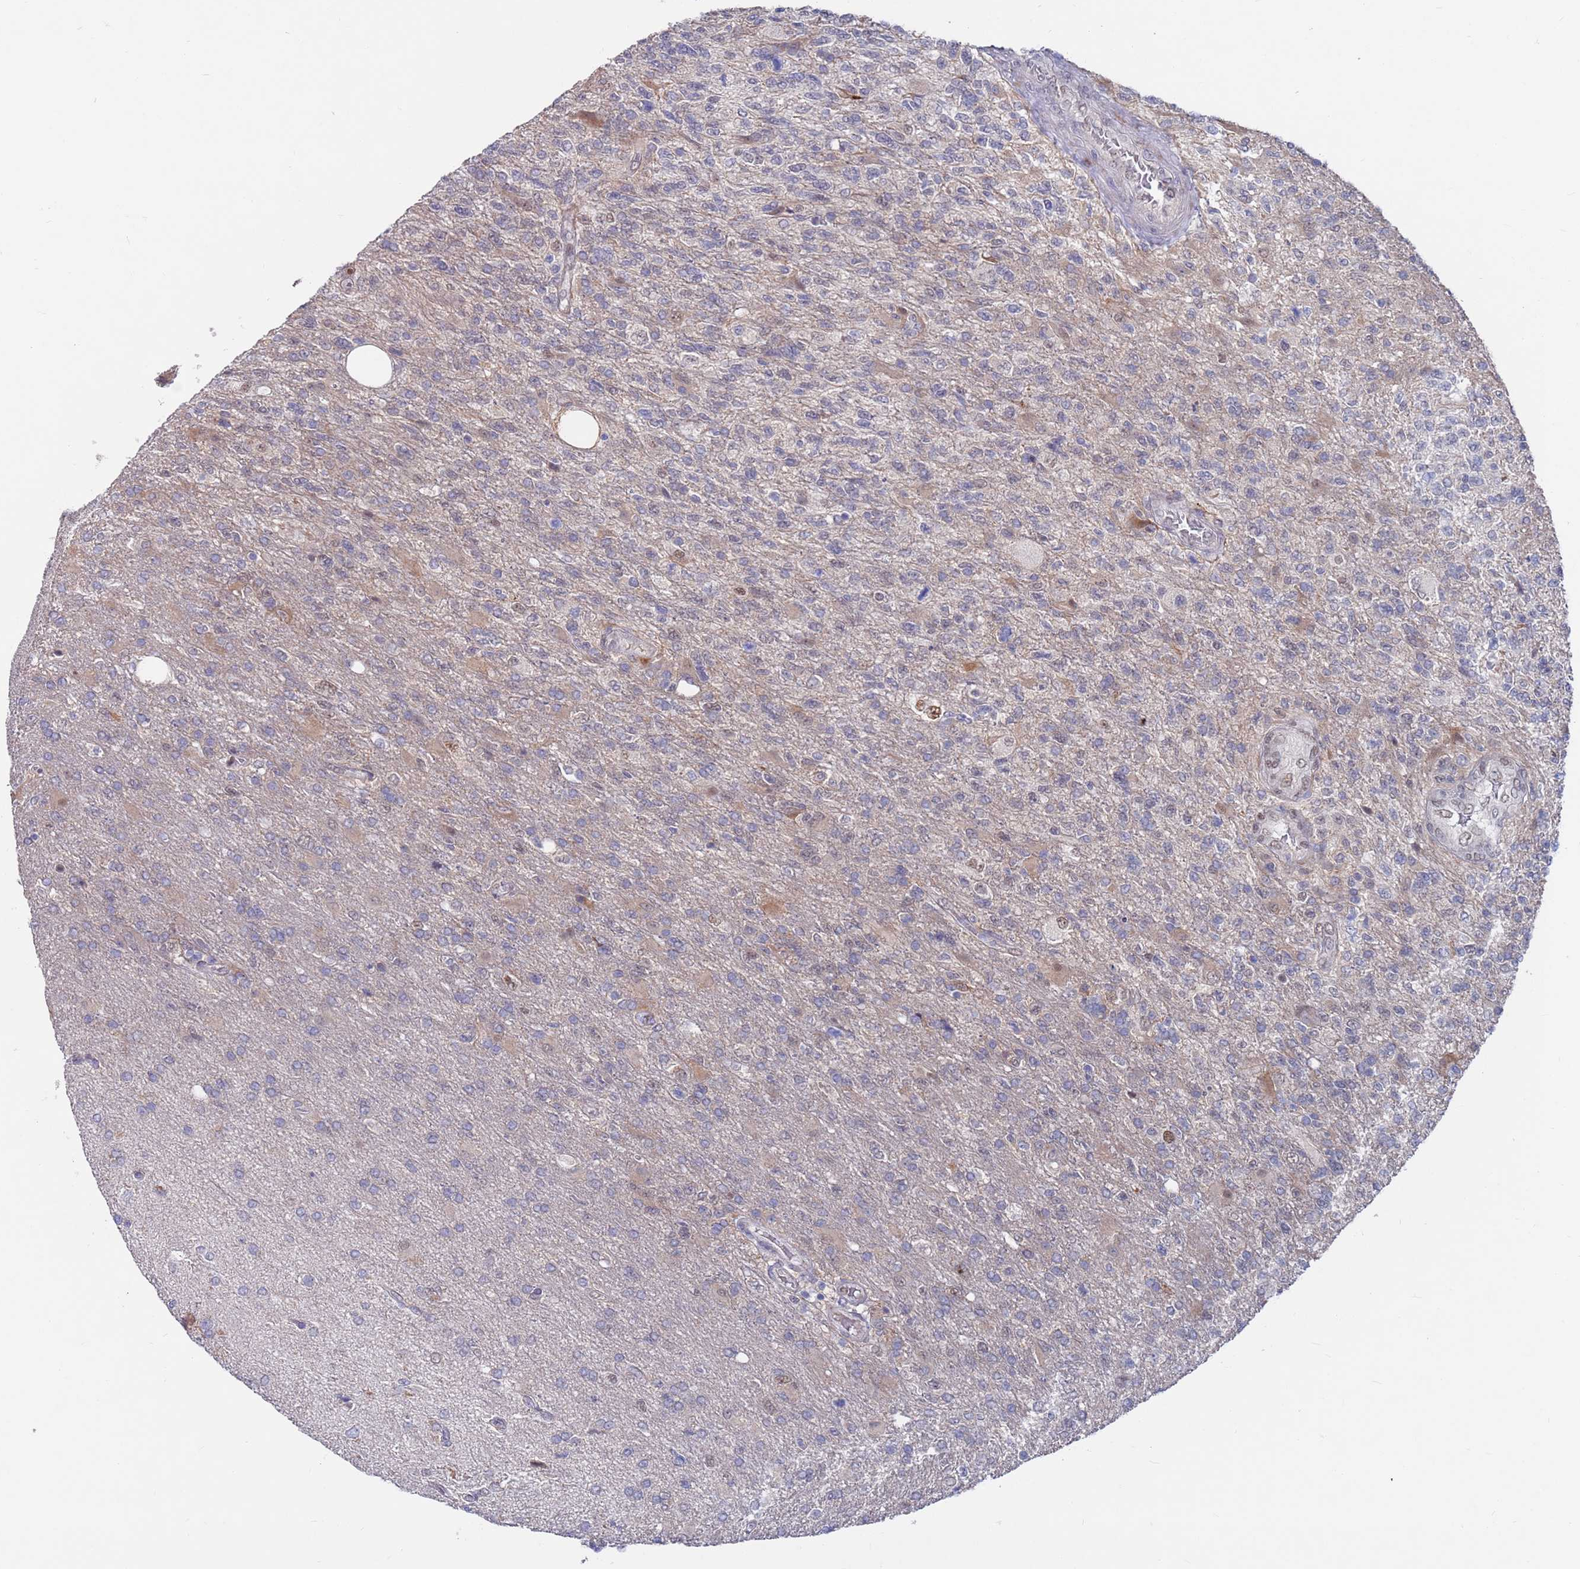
{"staining": {"intensity": "negative", "quantity": "none", "location": "none"}, "tissue": "glioma", "cell_type": "Tumor cells", "image_type": "cancer", "snomed": [{"axis": "morphology", "description": "Glioma, malignant, High grade"}, {"axis": "topography", "description": "Brain"}], "caption": "High power microscopy micrograph of an immunohistochemistry photomicrograph of glioma, revealing no significant positivity in tumor cells. (DAB (3,3'-diaminobenzidine) immunohistochemistry (IHC) visualized using brightfield microscopy, high magnification).", "gene": "FBXO27", "patient": {"sex": "male", "age": 56}}